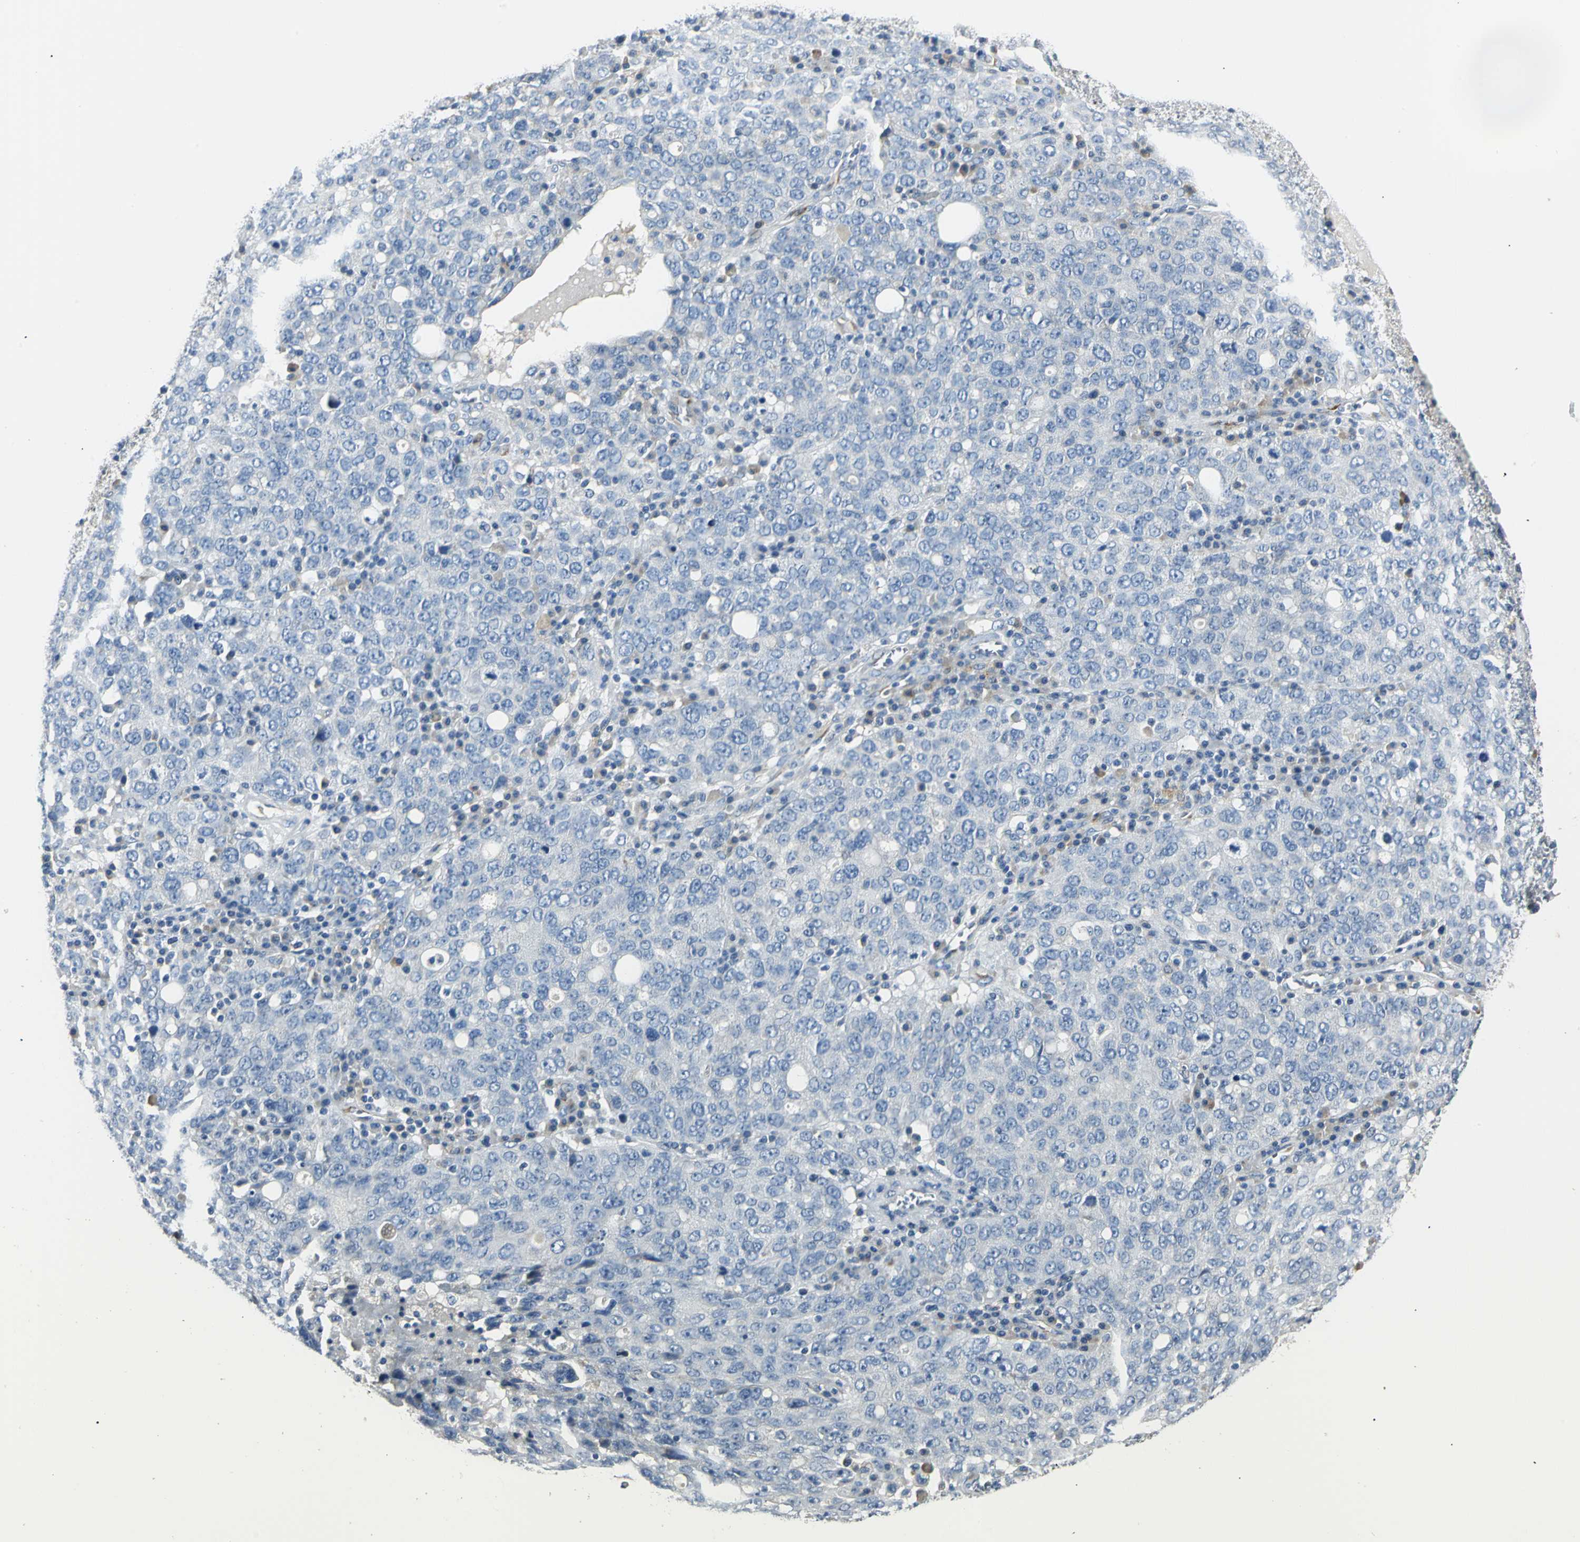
{"staining": {"intensity": "weak", "quantity": "<25%", "location": "cytoplasmic/membranous"}, "tissue": "ovarian cancer", "cell_type": "Tumor cells", "image_type": "cancer", "snomed": [{"axis": "morphology", "description": "Carcinoma, endometroid"}, {"axis": "topography", "description": "Ovary"}], "caption": "IHC of ovarian endometroid carcinoma demonstrates no positivity in tumor cells.", "gene": "B3GNT2", "patient": {"sex": "female", "age": 62}}